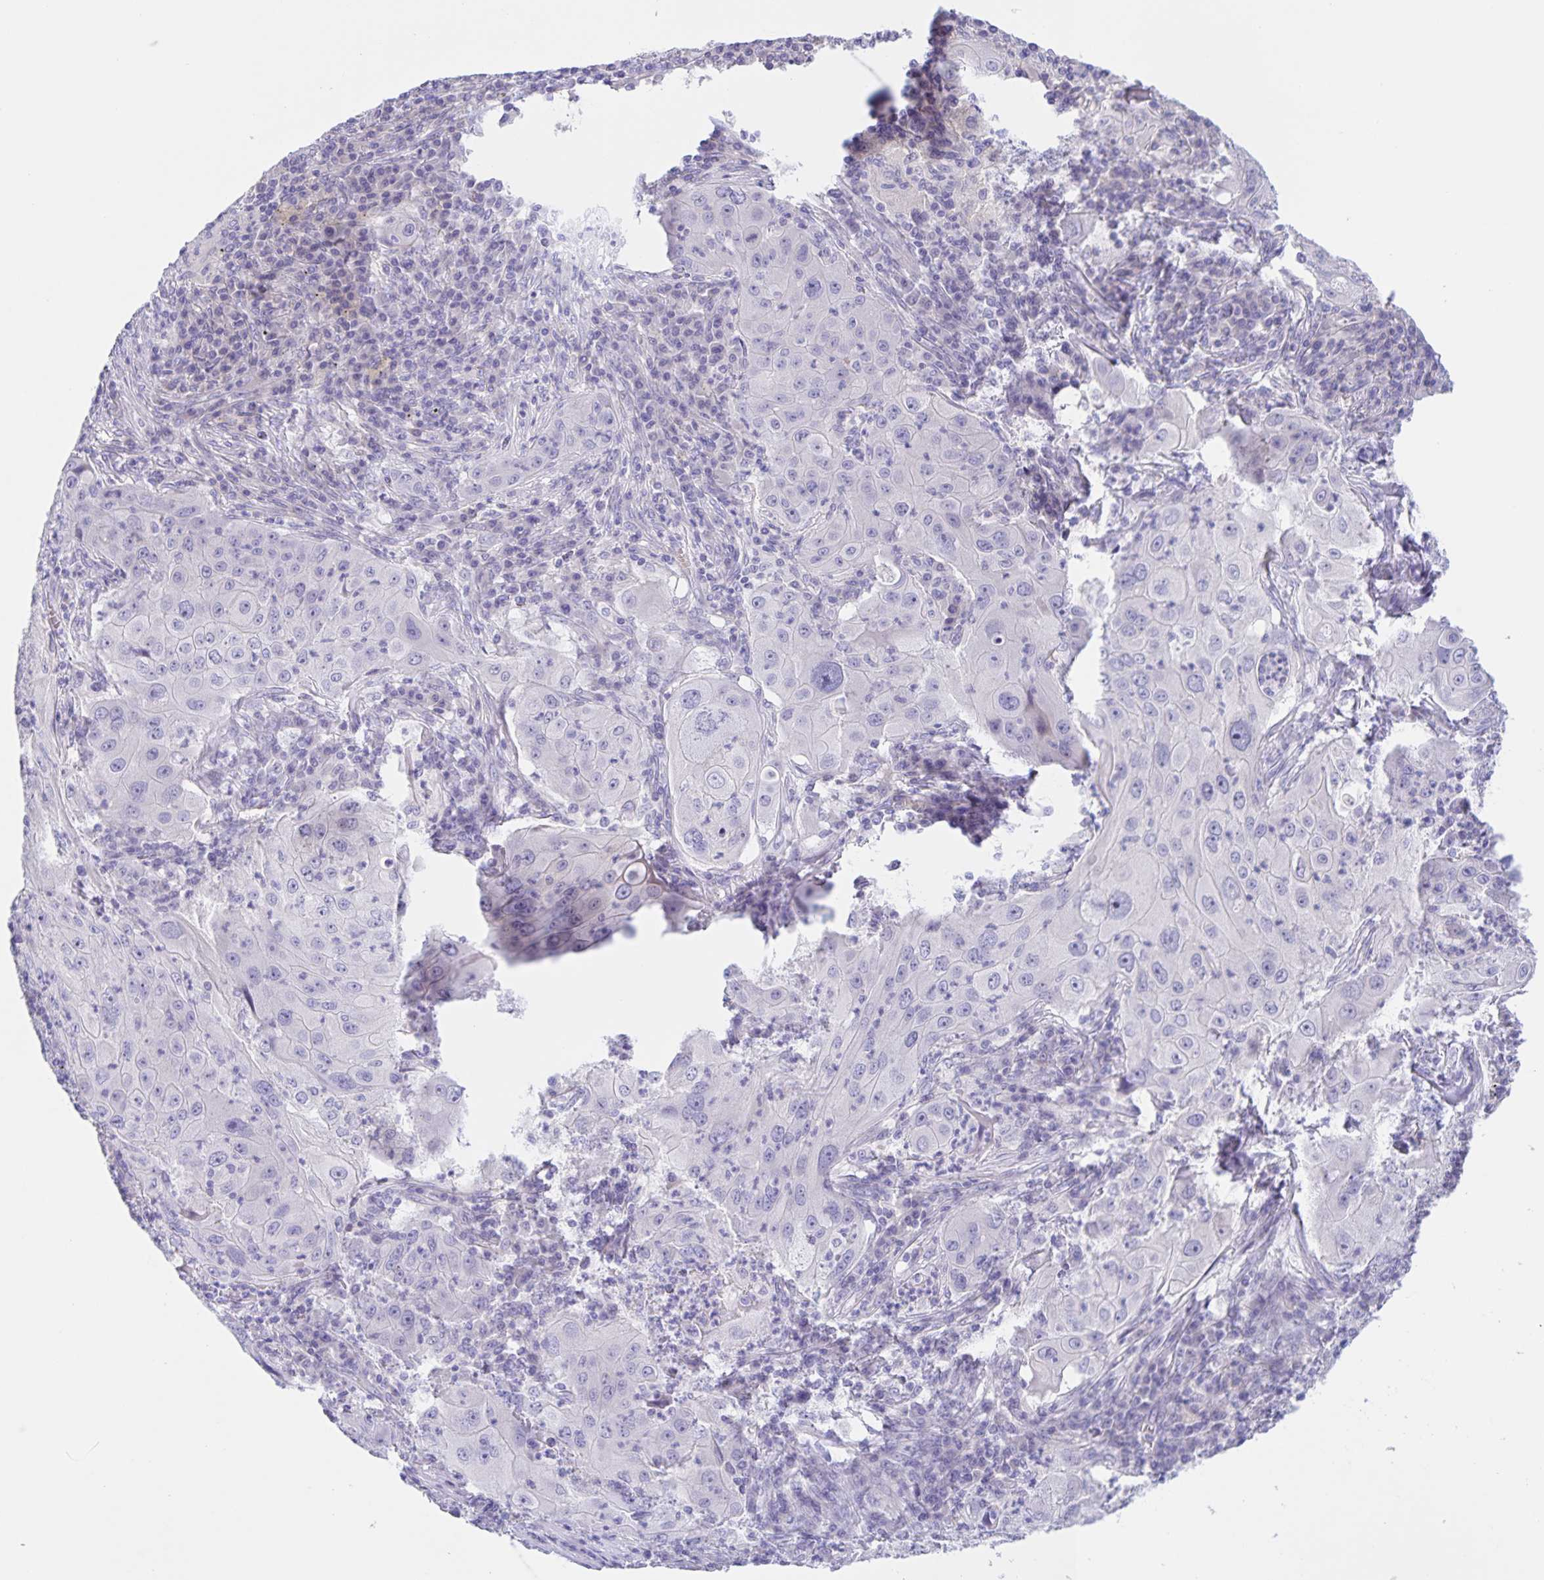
{"staining": {"intensity": "negative", "quantity": "none", "location": "none"}, "tissue": "lung cancer", "cell_type": "Tumor cells", "image_type": "cancer", "snomed": [{"axis": "morphology", "description": "Squamous cell carcinoma, NOS"}, {"axis": "topography", "description": "Lung"}], "caption": "Photomicrograph shows no significant protein staining in tumor cells of lung cancer.", "gene": "DMGDH", "patient": {"sex": "female", "age": 59}}